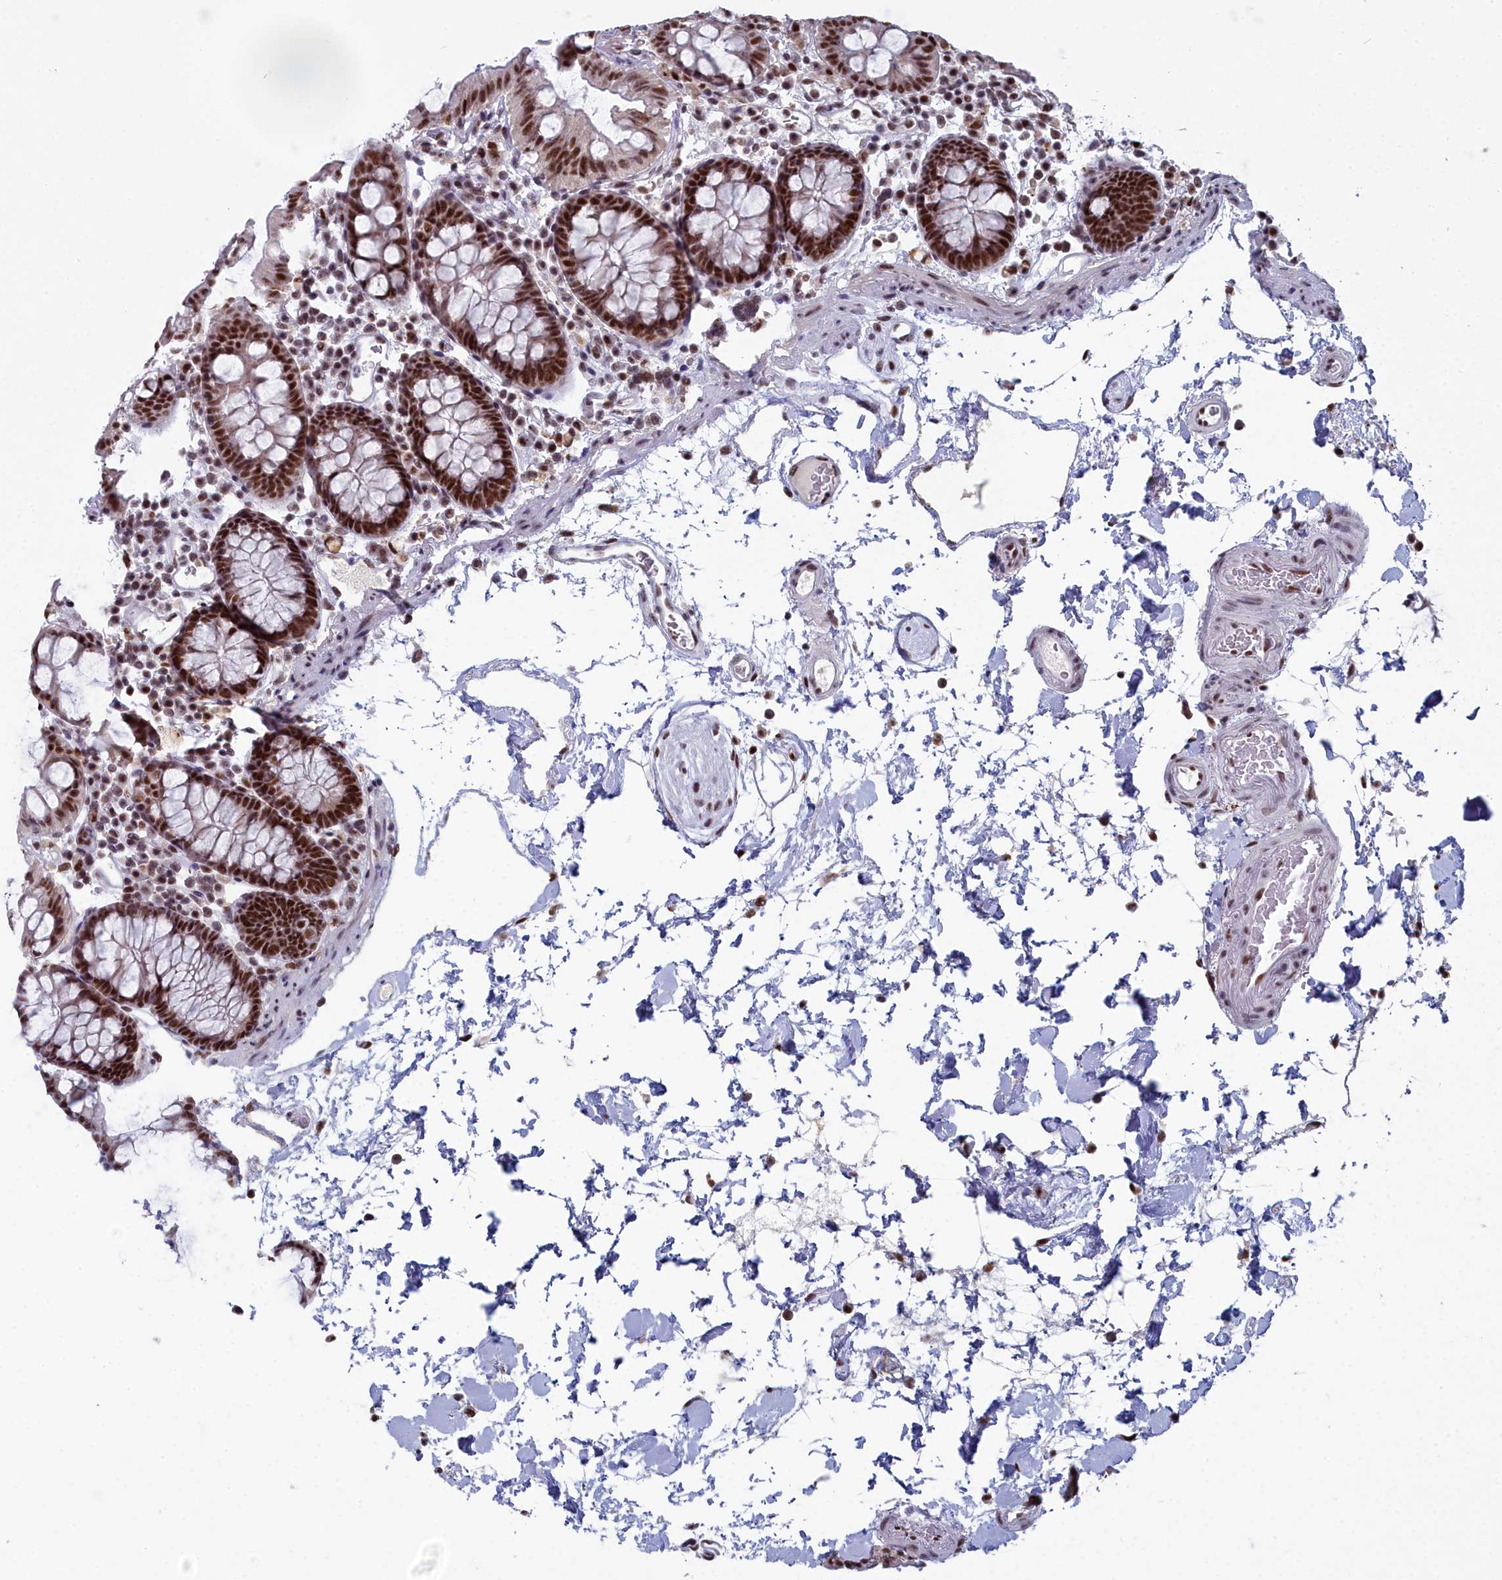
{"staining": {"intensity": "moderate", "quantity": ">75%", "location": "nuclear"}, "tissue": "colon", "cell_type": "Endothelial cells", "image_type": "normal", "snomed": [{"axis": "morphology", "description": "Normal tissue, NOS"}, {"axis": "topography", "description": "Colon"}], "caption": "Benign colon shows moderate nuclear staining in approximately >75% of endothelial cells.", "gene": "SF3B3", "patient": {"sex": "male", "age": 75}}